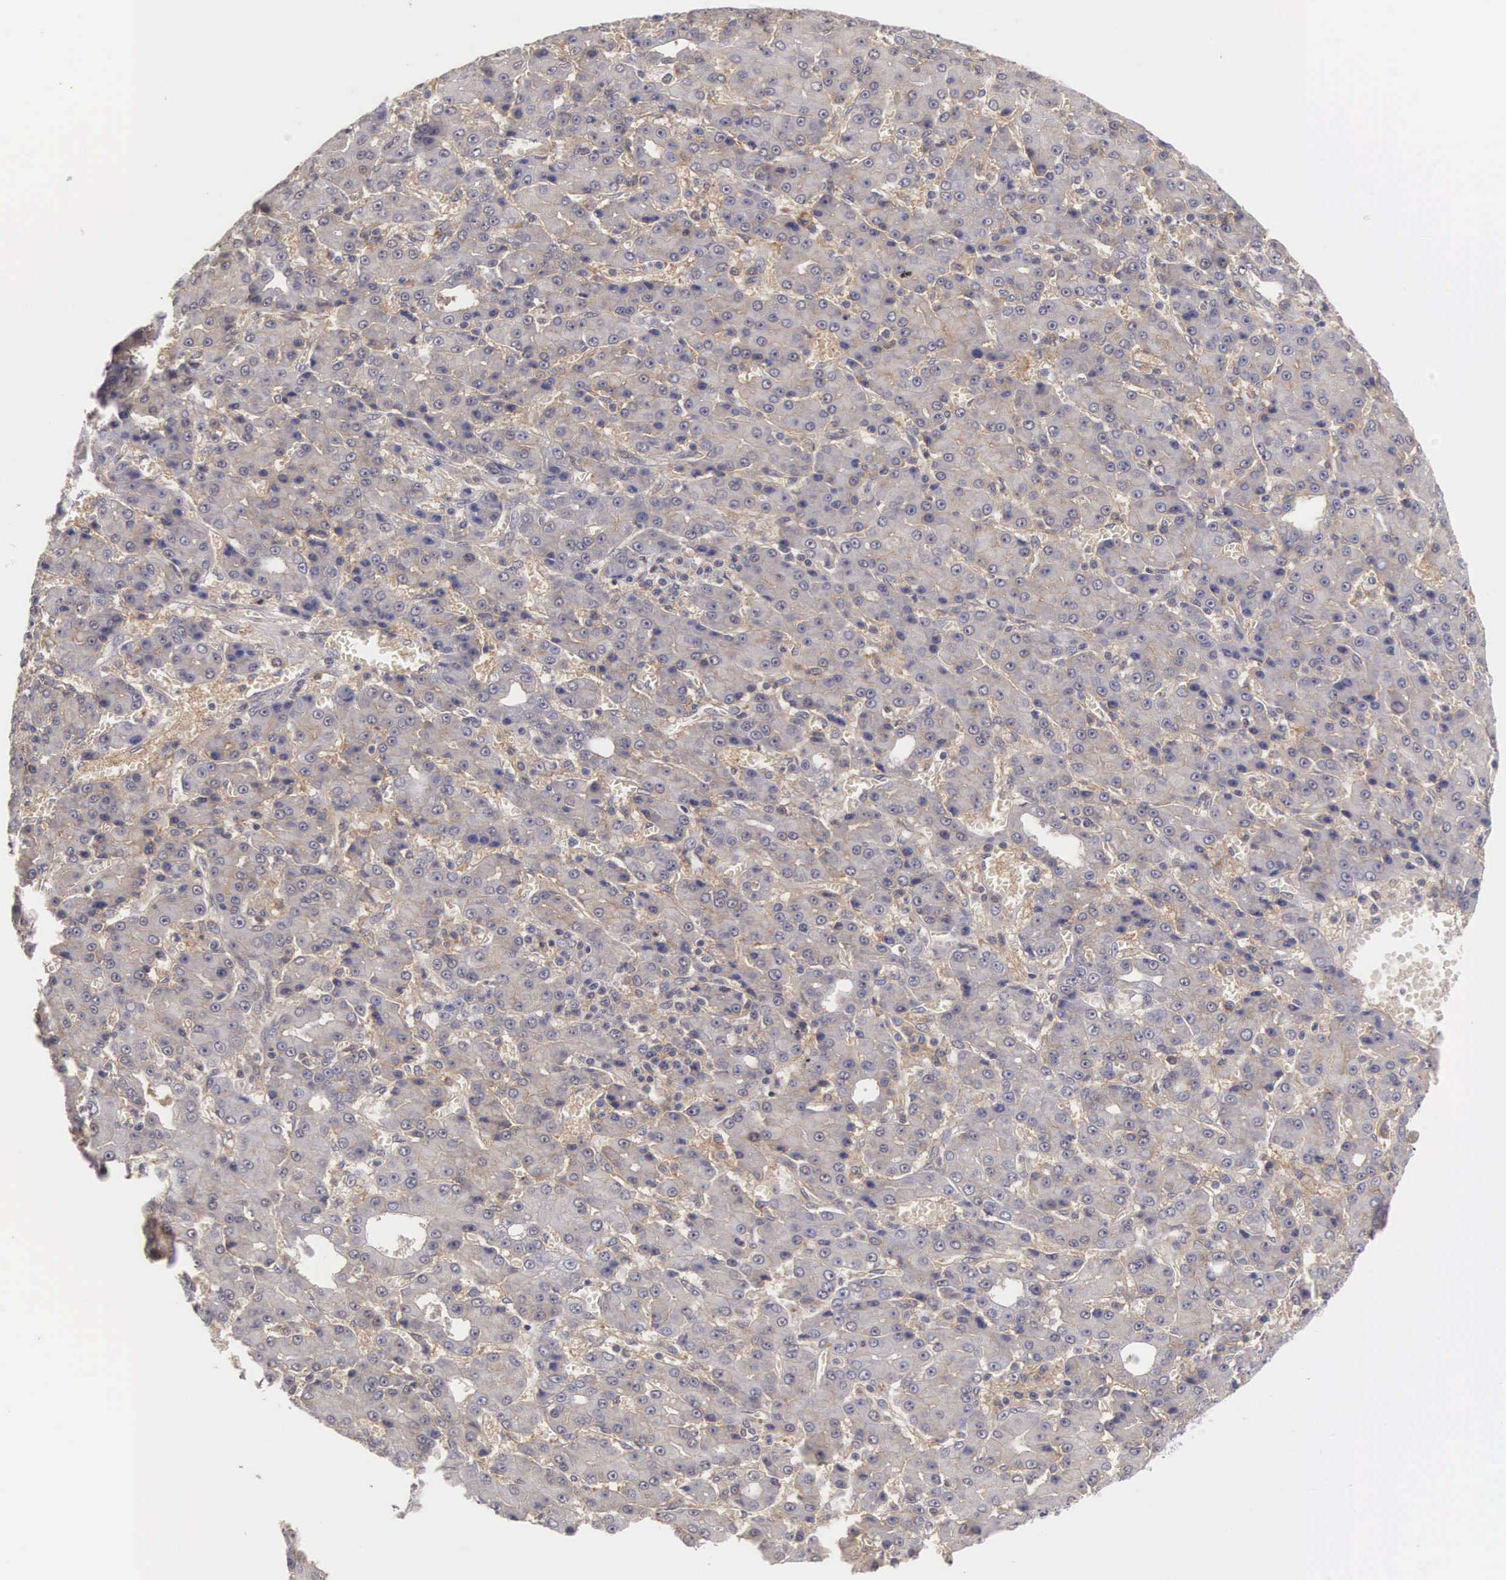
{"staining": {"intensity": "weak", "quantity": "25%-75%", "location": "cytoplasmic/membranous"}, "tissue": "liver cancer", "cell_type": "Tumor cells", "image_type": "cancer", "snomed": [{"axis": "morphology", "description": "Carcinoma, Hepatocellular, NOS"}, {"axis": "topography", "description": "Liver"}], "caption": "A high-resolution image shows immunohistochemistry (IHC) staining of liver cancer (hepatocellular carcinoma), which displays weak cytoplasmic/membranous expression in approximately 25%-75% of tumor cells.", "gene": "NR4A2", "patient": {"sex": "male", "age": 69}}